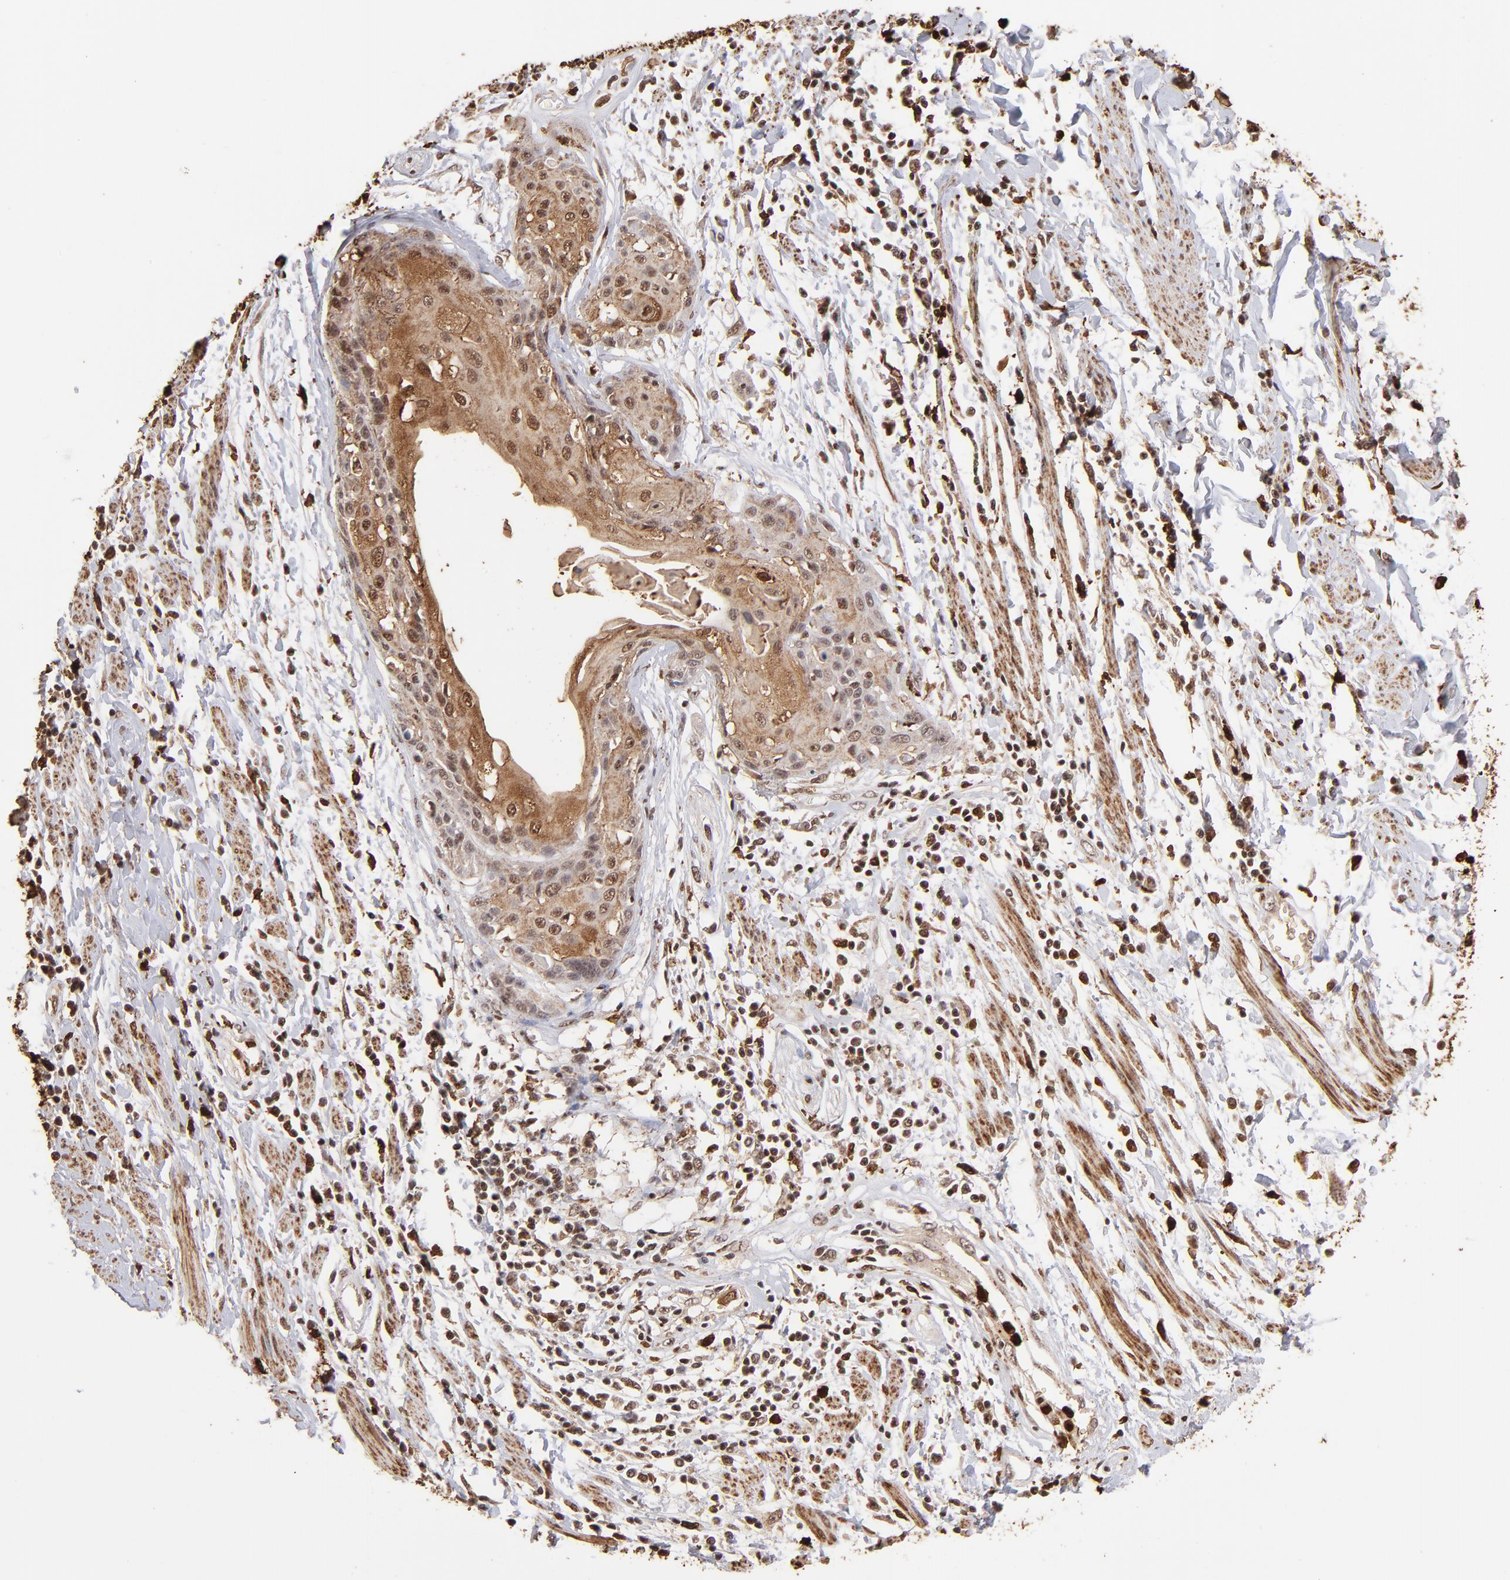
{"staining": {"intensity": "moderate", "quantity": ">75%", "location": "cytoplasmic/membranous,nuclear"}, "tissue": "cervical cancer", "cell_type": "Tumor cells", "image_type": "cancer", "snomed": [{"axis": "morphology", "description": "Squamous cell carcinoma, NOS"}, {"axis": "topography", "description": "Cervix"}], "caption": "Immunohistochemistry (IHC) micrograph of neoplastic tissue: squamous cell carcinoma (cervical) stained using immunohistochemistry demonstrates medium levels of moderate protein expression localized specifically in the cytoplasmic/membranous and nuclear of tumor cells, appearing as a cytoplasmic/membranous and nuclear brown color.", "gene": "ZFX", "patient": {"sex": "female", "age": 57}}